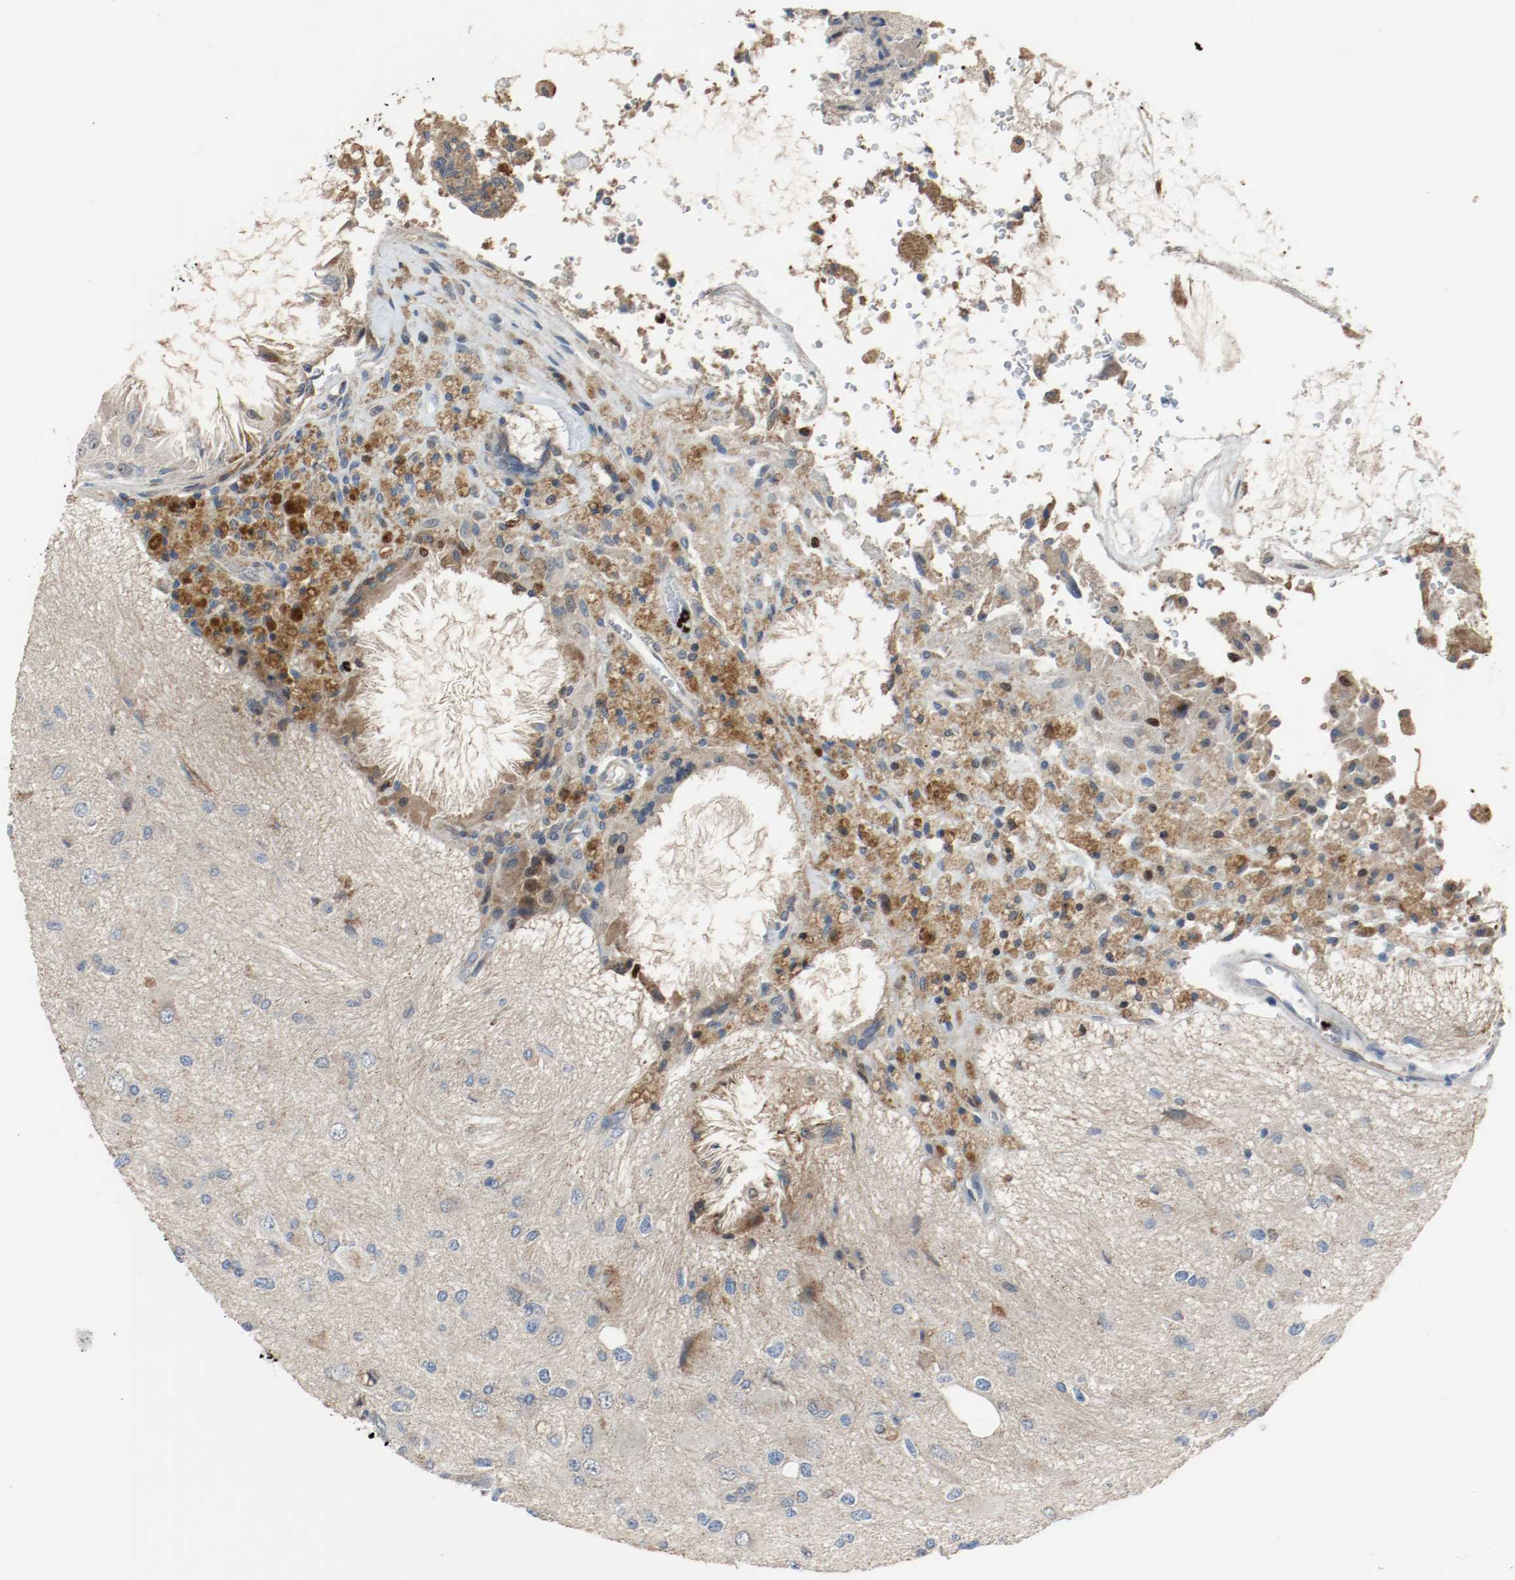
{"staining": {"intensity": "moderate", "quantity": "25%-75%", "location": "cytoplasmic/membranous"}, "tissue": "glioma", "cell_type": "Tumor cells", "image_type": "cancer", "snomed": [{"axis": "morphology", "description": "Glioma, malignant, High grade"}, {"axis": "topography", "description": "Brain"}], "caption": "Glioma stained for a protein reveals moderate cytoplasmic/membranous positivity in tumor cells. (Brightfield microscopy of DAB IHC at high magnification).", "gene": "BLK", "patient": {"sex": "male", "age": 47}}